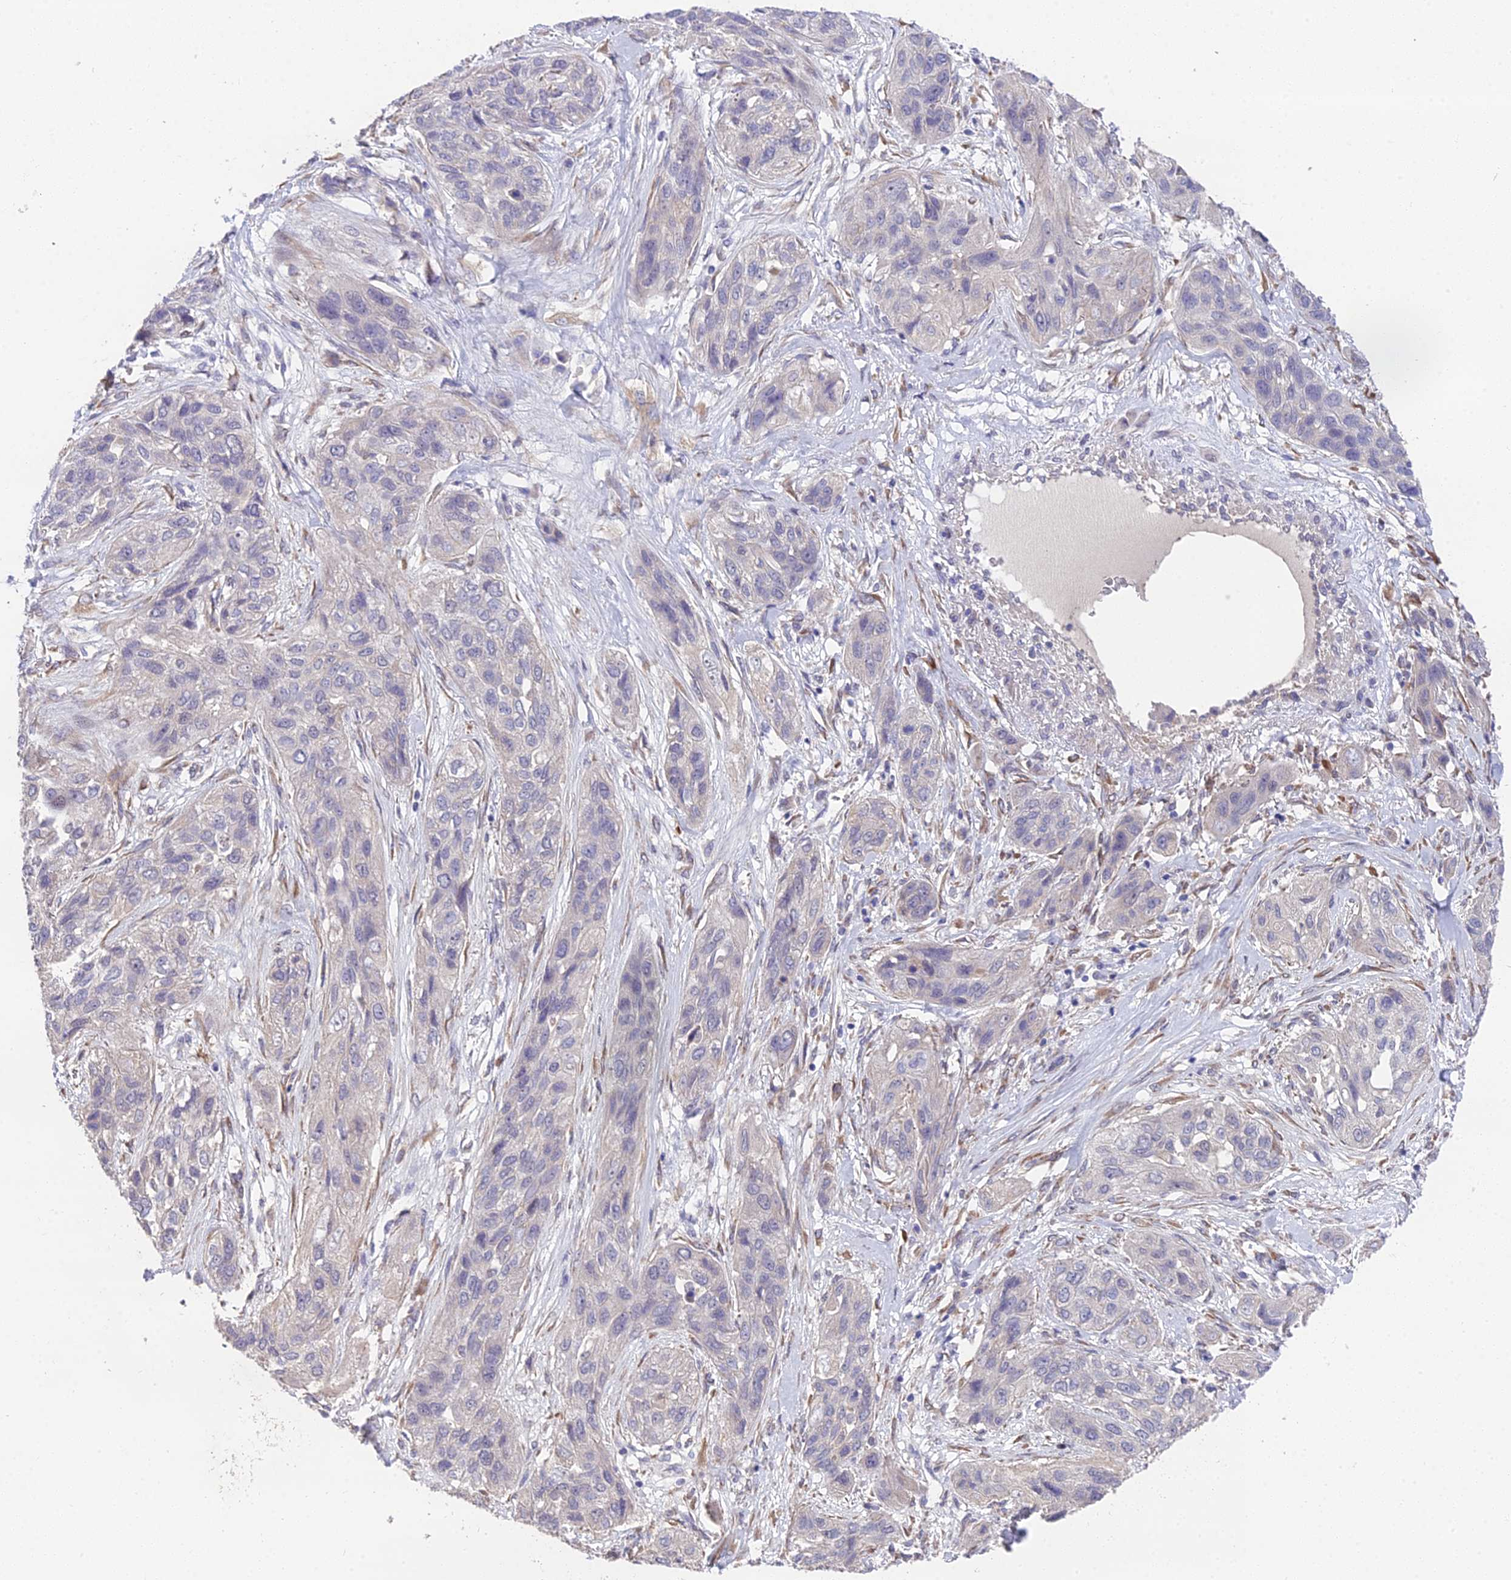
{"staining": {"intensity": "negative", "quantity": "none", "location": "none"}, "tissue": "lung cancer", "cell_type": "Tumor cells", "image_type": "cancer", "snomed": [{"axis": "morphology", "description": "Squamous cell carcinoma, NOS"}, {"axis": "topography", "description": "Lung"}], "caption": "High magnification brightfield microscopy of squamous cell carcinoma (lung) stained with DAB (3,3'-diaminobenzidine) (brown) and counterstained with hematoxylin (blue): tumor cells show no significant positivity.", "gene": "PUS10", "patient": {"sex": "female", "age": 70}}